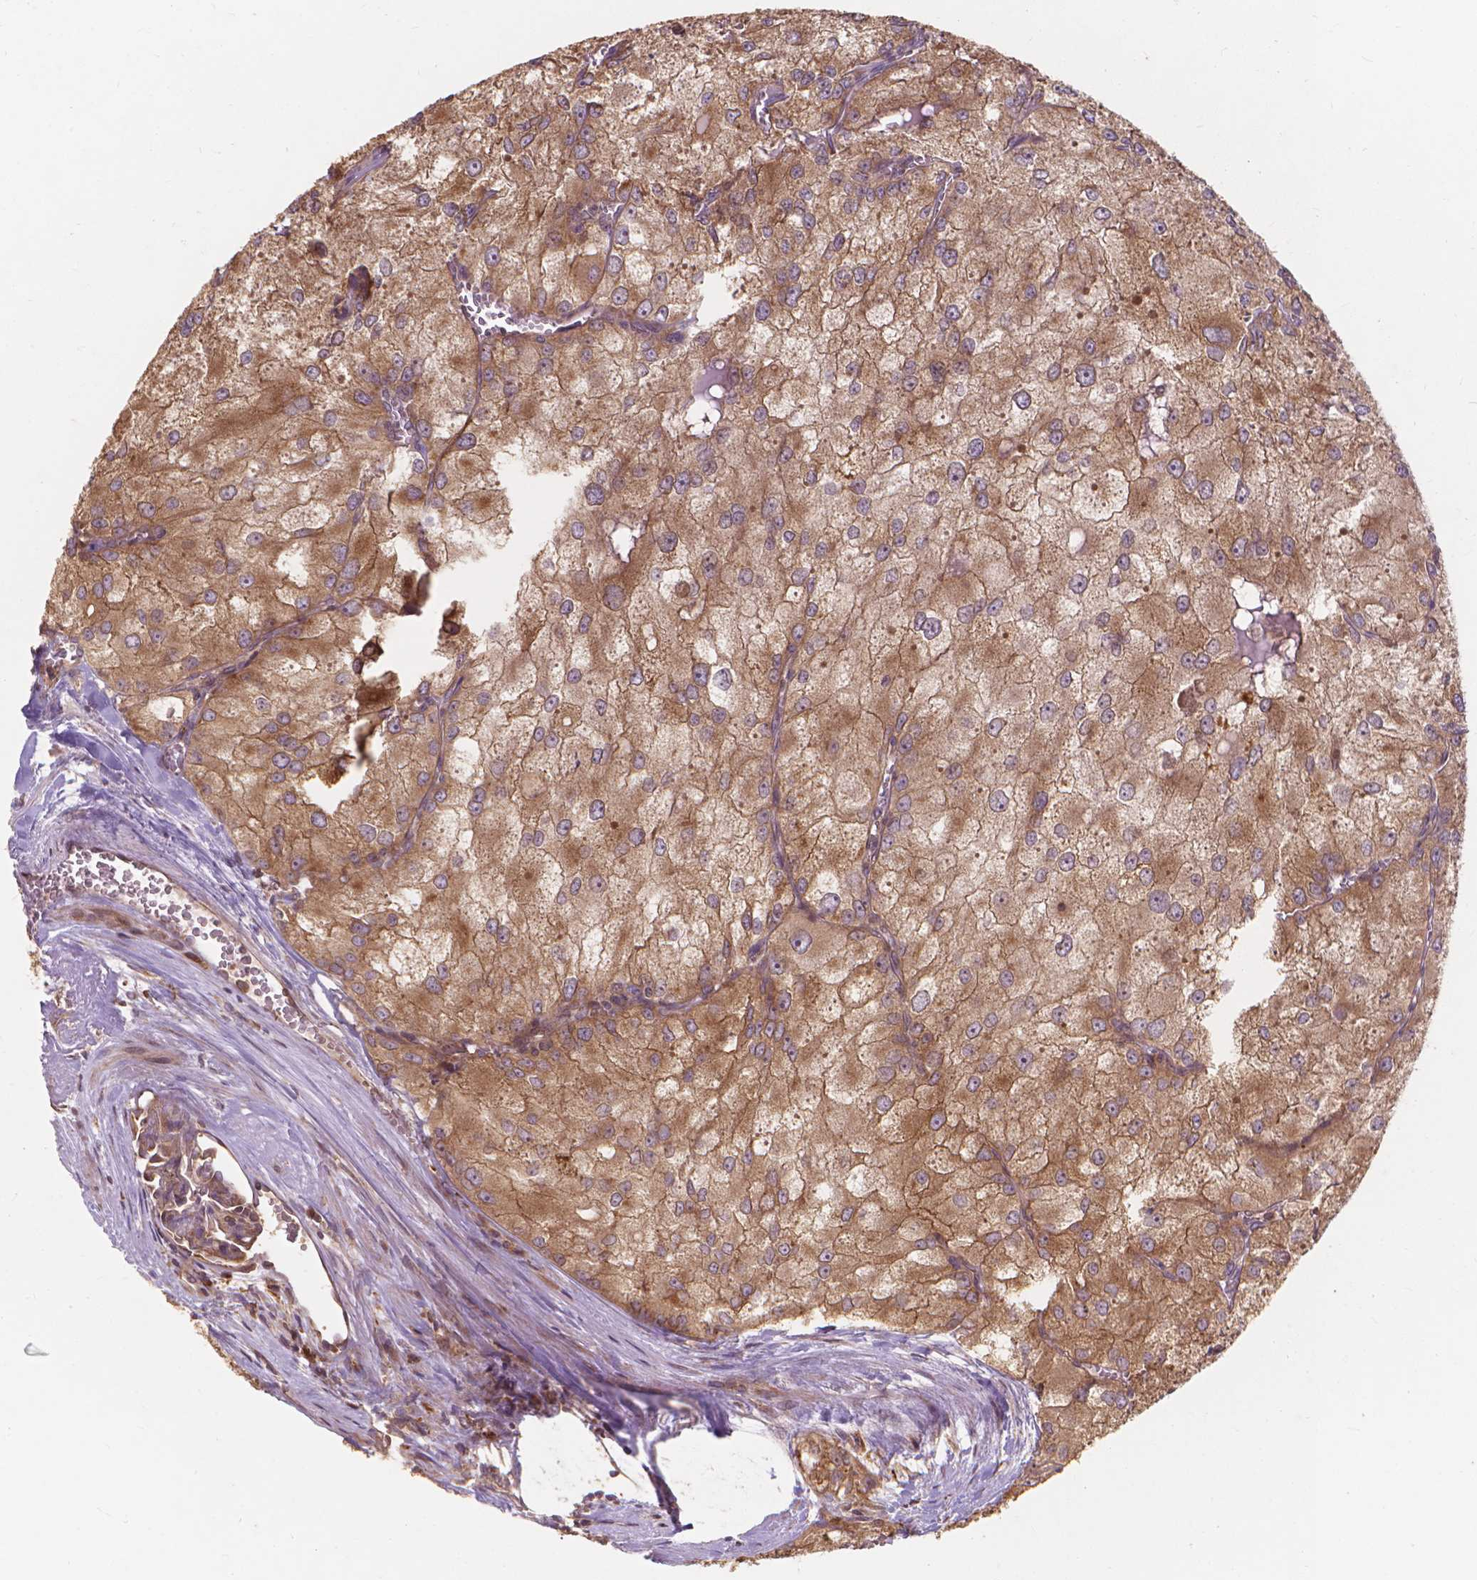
{"staining": {"intensity": "moderate", "quantity": ">75%", "location": "cytoplasmic/membranous"}, "tissue": "renal cancer", "cell_type": "Tumor cells", "image_type": "cancer", "snomed": [{"axis": "morphology", "description": "Adenocarcinoma, NOS"}, {"axis": "topography", "description": "Kidney"}], "caption": "This micrograph displays immunohistochemistry staining of renal cancer, with medium moderate cytoplasmic/membranous expression in approximately >75% of tumor cells.", "gene": "TAB2", "patient": {"sex": "female", "age": 70}}